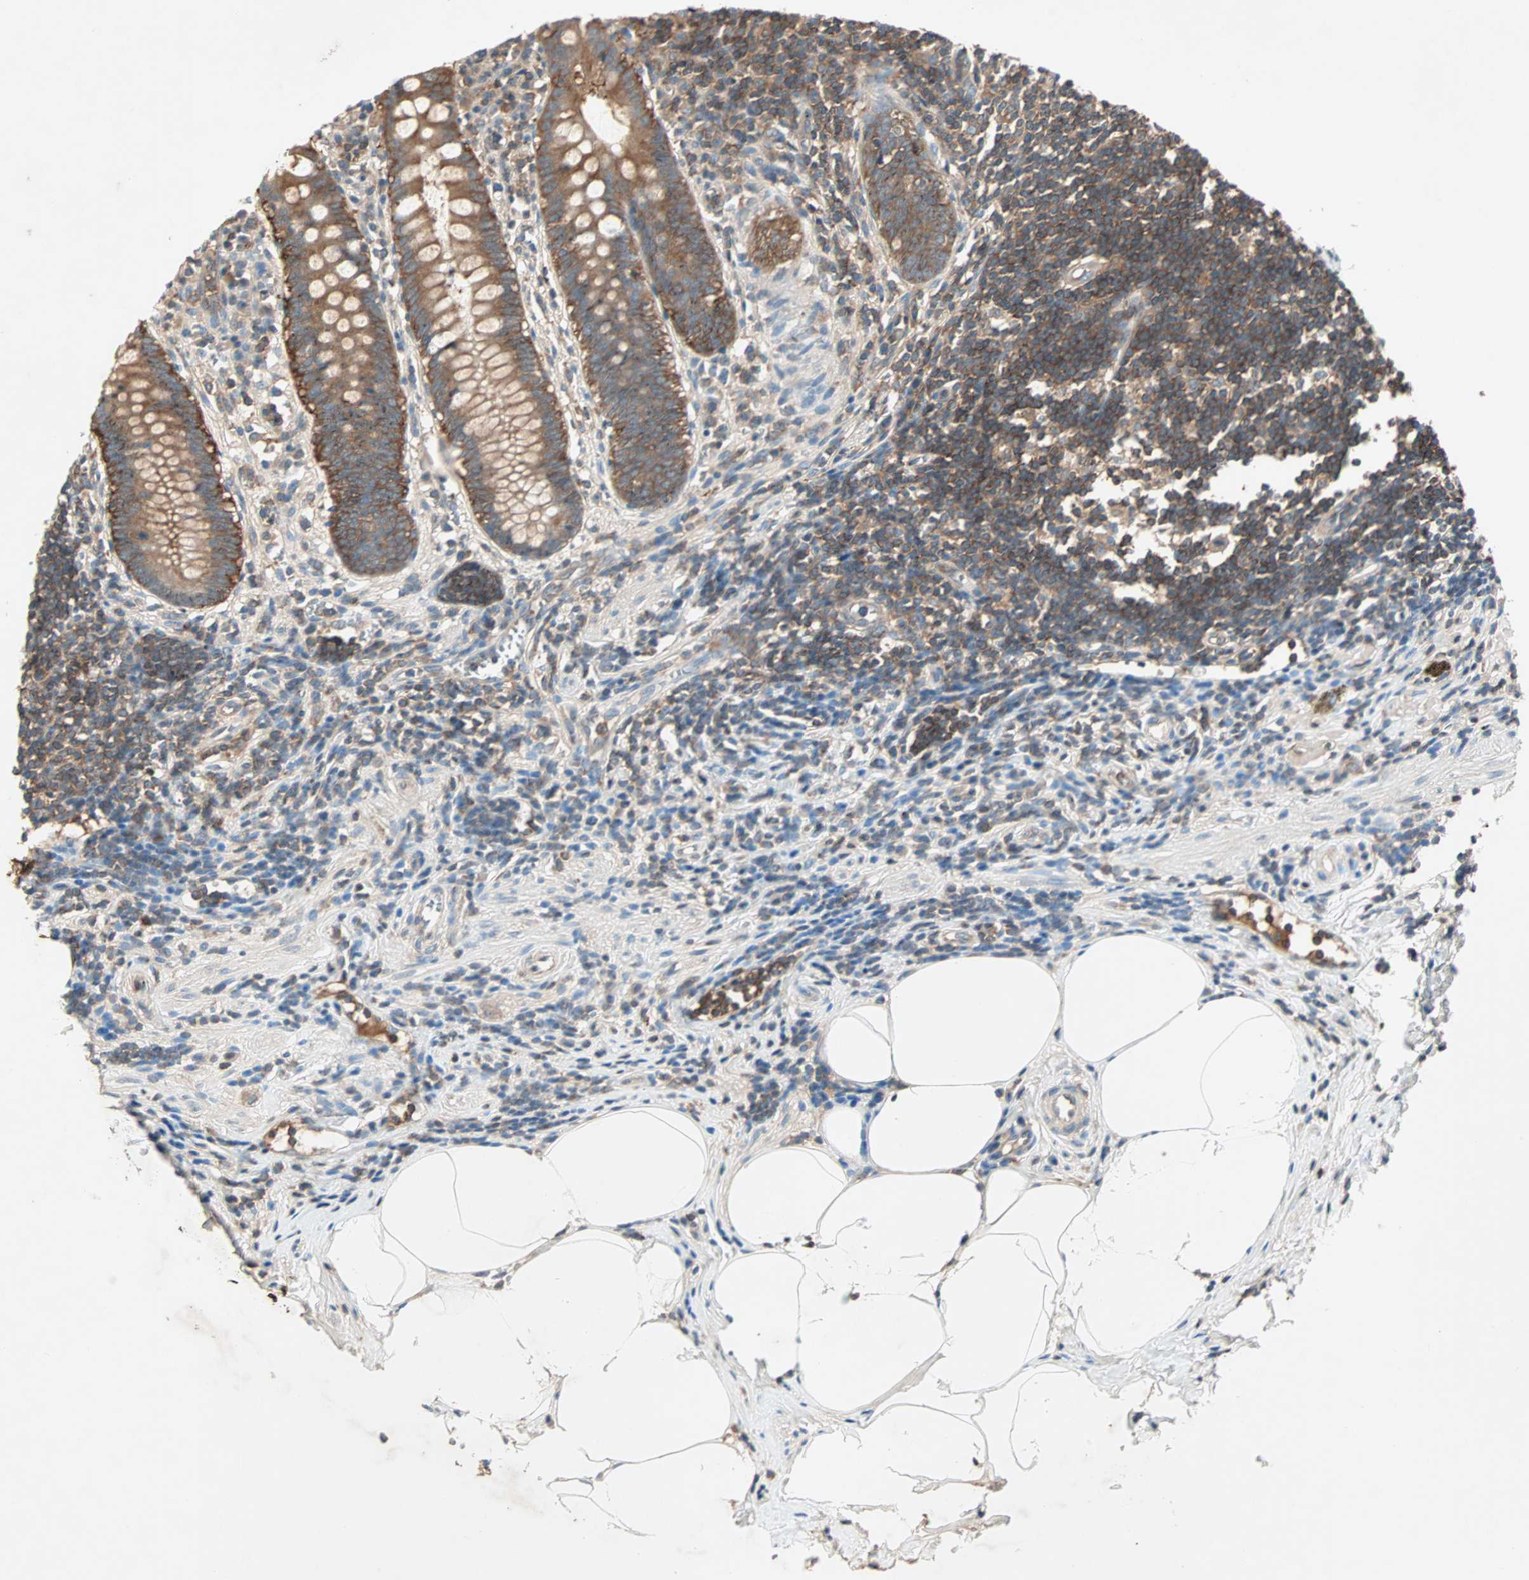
{"staining": {"intensity": "strong", "quantity": ">75%", "location": "cytoplasmic/membranous"}, "tissue": "appendix", "cell_type": "Glandular cells", "image_type": "normal", "snomed": [{"axis": "morphology", "description": "Normal tissue, NOS"}, {"axis": "topography", "description": "Appendix"}], "caption": "This is a photomicrograph of immunohistochemistry staining of normal appendix, which shows strong positivity in the cytoplasmic/membranous of glandular cells.", "gene": "TEC", "patient": {"sex": "female", "age": 50}}